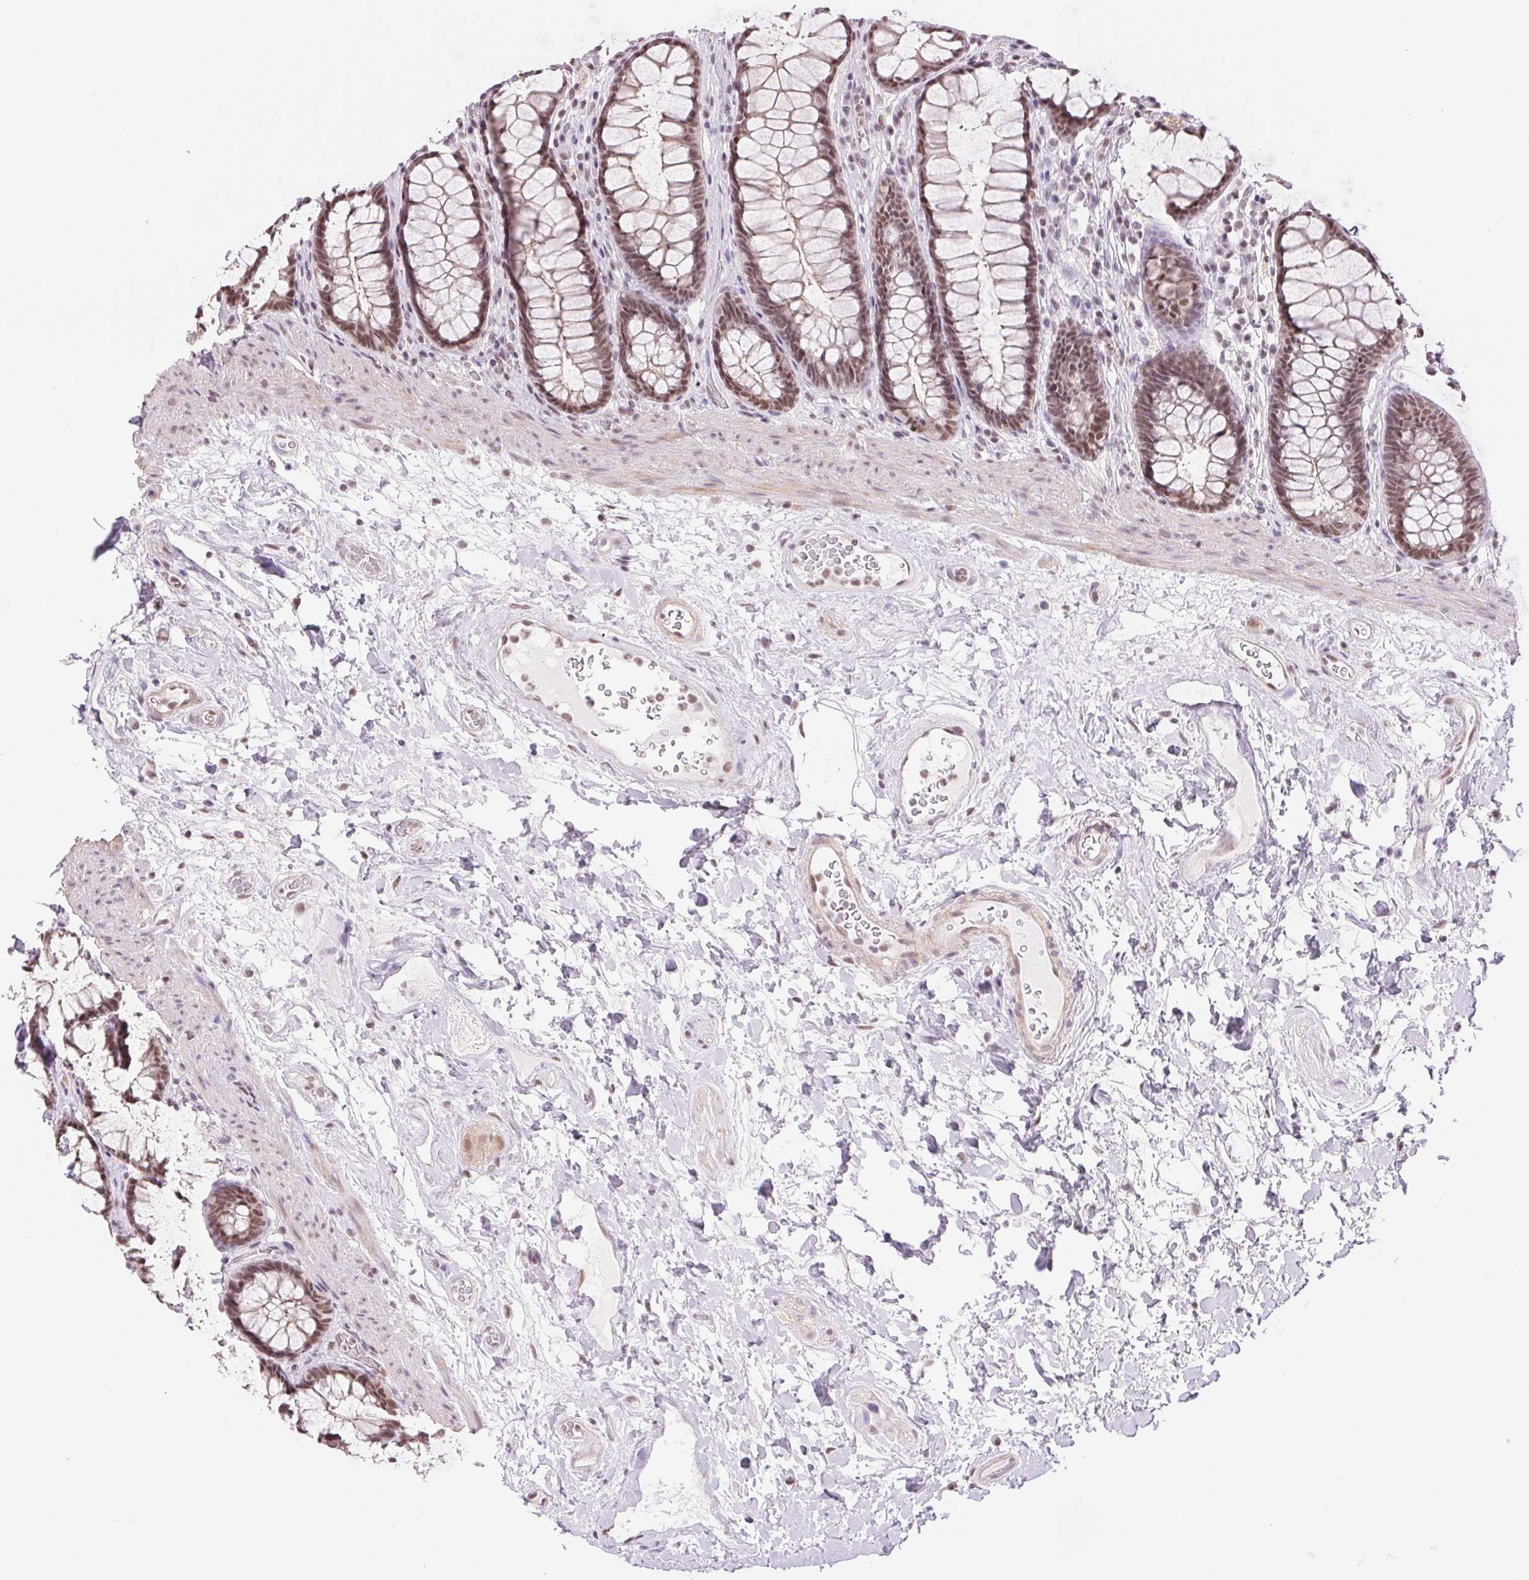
{"staining": {"intensity": "weak", "quantity": ">75%", "location": "nuclear"}, "tissue": "rectum", "cell_type": "Glandular cells", "image_type": "normal", "snomed": [{"axis": "morphology", "description": "Normal tissue, NOS"}, {"axis": "topography", "description": "Rectum"}], "caption": "Immunohistochemistry staining of benign rectum, which displays low levels of weak nuclear expression in approximately >75% of glandular cells indicating weak nuclear protein expression. The staining was performed using DAB (3,3'-diaminobenzidine) (brown) for protein detection and nuclei were counterstained in hematoxylin (blue).", "gene": "RPRD1B", "patient": {"sex": "male", "age": 72}}